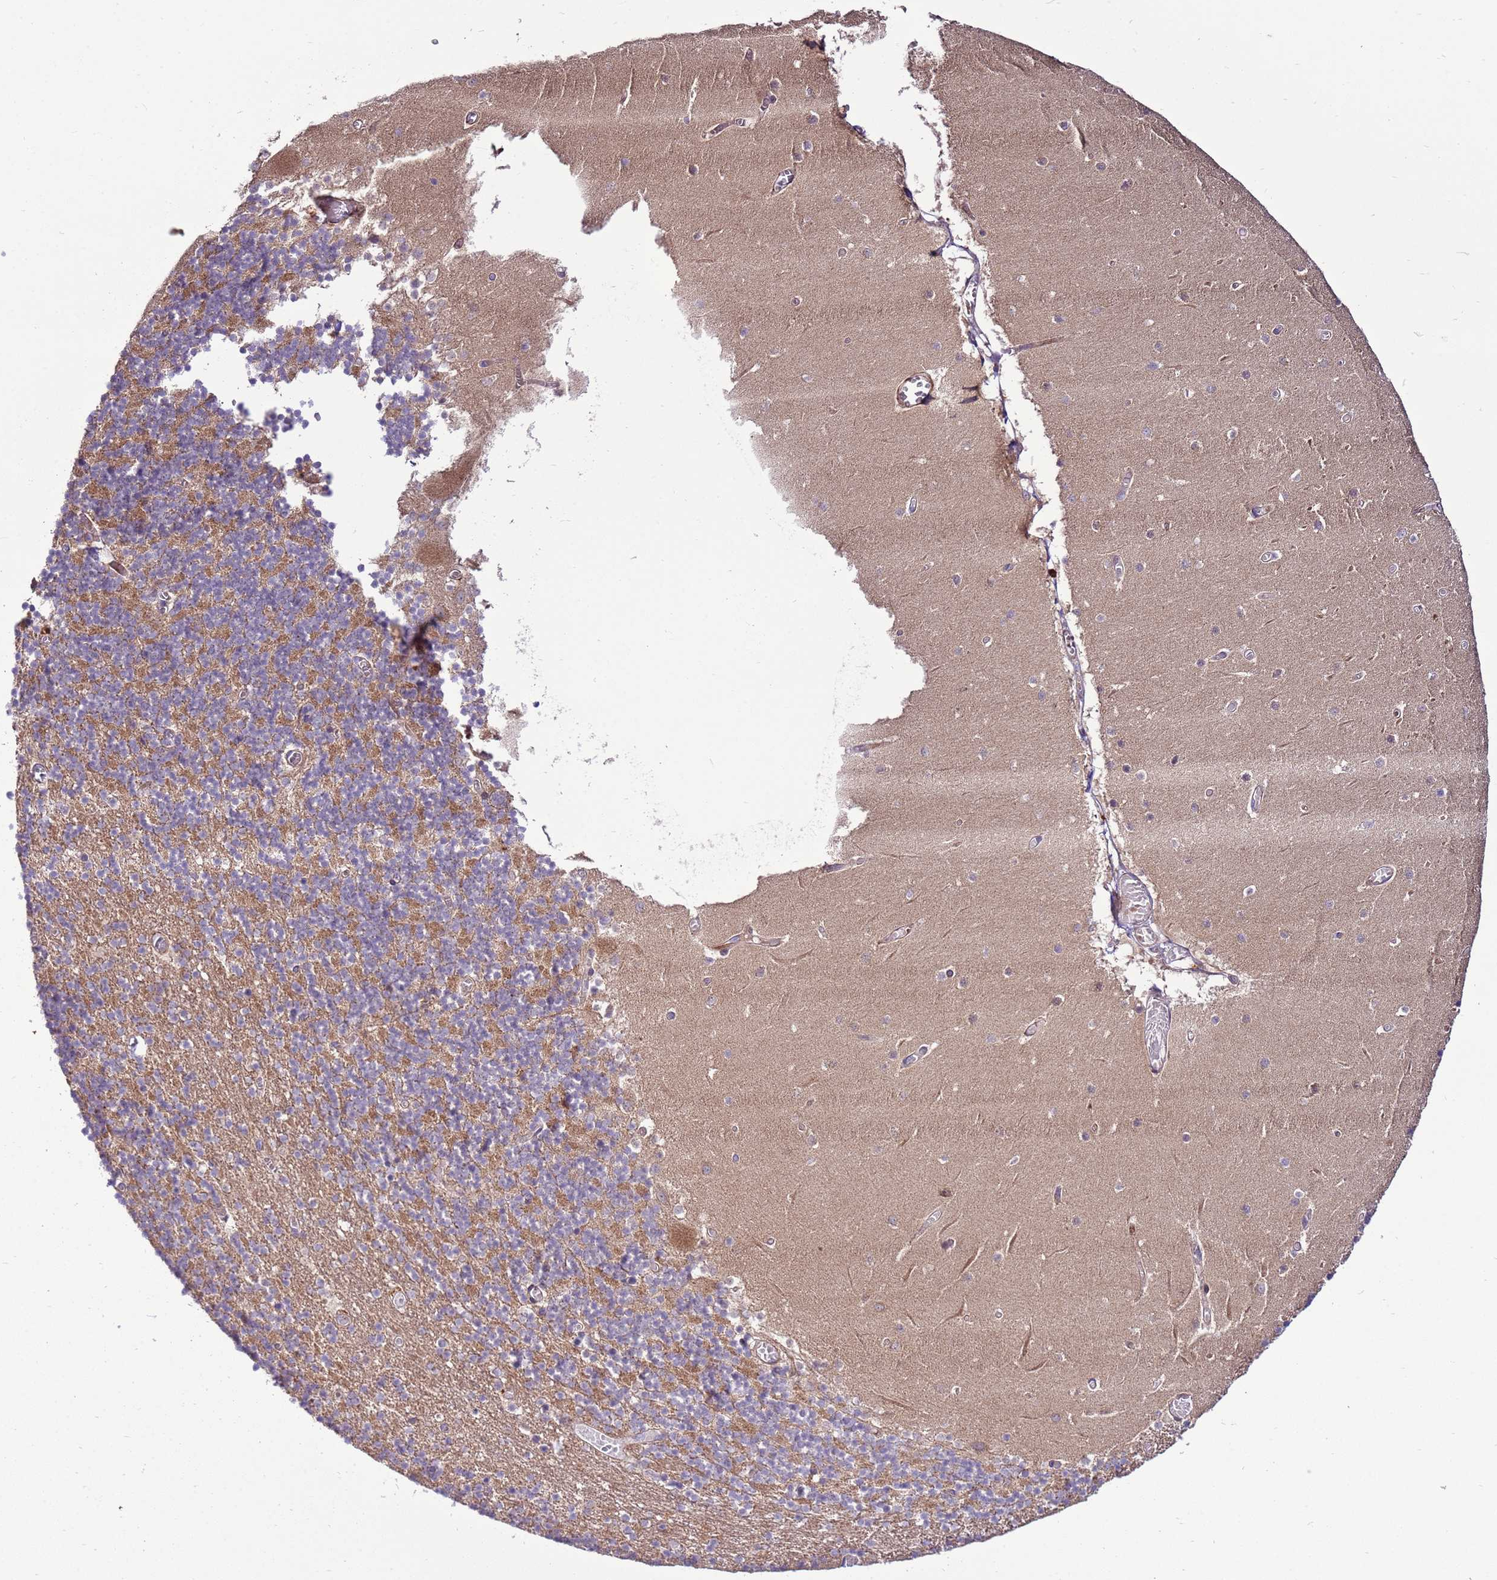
{"staining": {"intensity": "moderate", "quantity": "25%-75%", "location": "cytoplasmic/membranous"}, "tissue": "cerebellum", "cell_type": "Cells in granular layer", "image_type": "normal", "snomed": [{"axis": "morphology", "description": "Normal tissue, NOS"}, {"axis": "topography", "description": "Cerebellum"}], "caption": "Protein expression analysis of benign human cerebellum reveals moderate cytoplasmic/membranous positivity in approximately 25%-75% of cells in granular layer. (DAB = brown stain, brightfield microscopy at high magnification).", "gene": "ZNF624", "patient": {"sex": "female", "age": 28}}